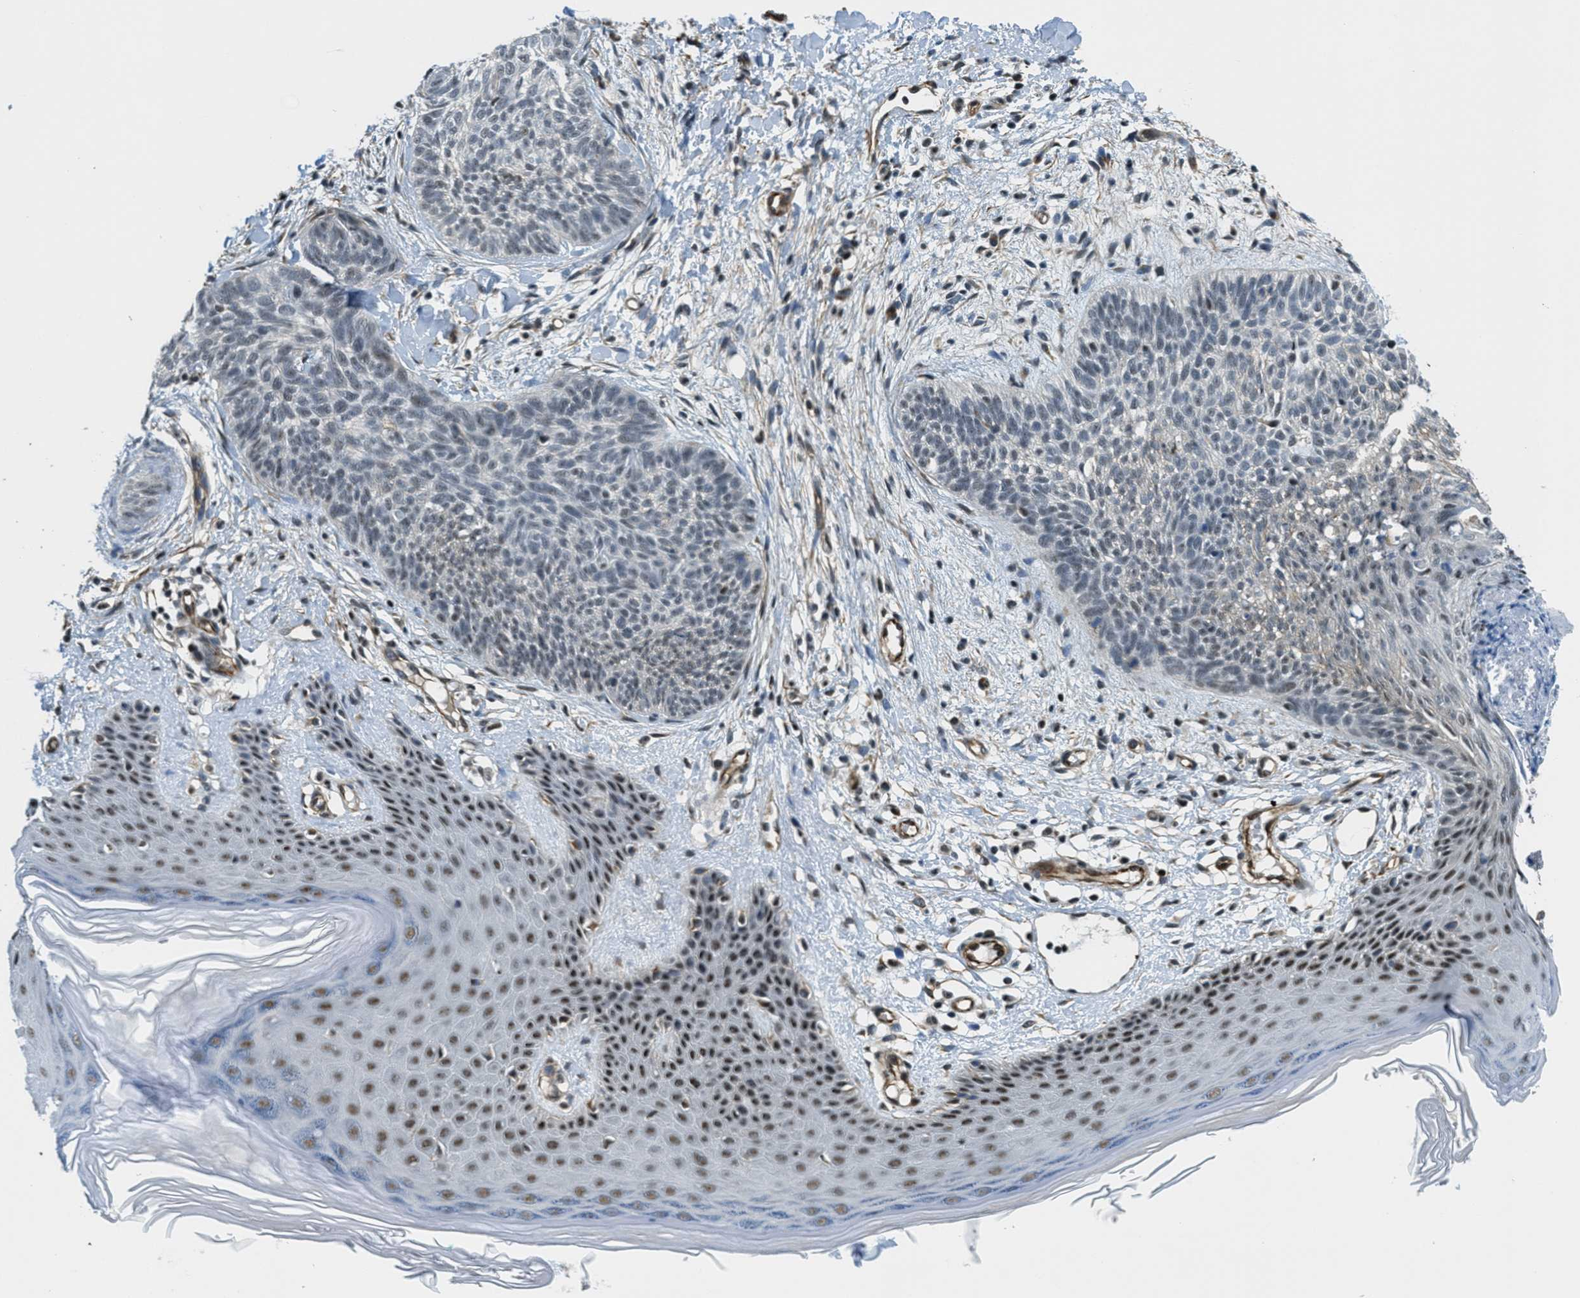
{"staining": {"intensity": "weak", "quantity": "<25%", "location": "nuclear"}, "tissue": "skin cancer", "cell_type": "Tumor cells", "image_type": "cancer", "snomed": [{"axis": "morphology", "description": "Basal cell carcinoma"}, {"axis": "topography", "description": "Skin"}], "caption": "Skin cancer (basal cell carcinoma) was stained to show a protein in brown. There is no significant expression in tumor cells.", "gene": "CFAP36", "patient": {"sex": "female", "age": 59}}